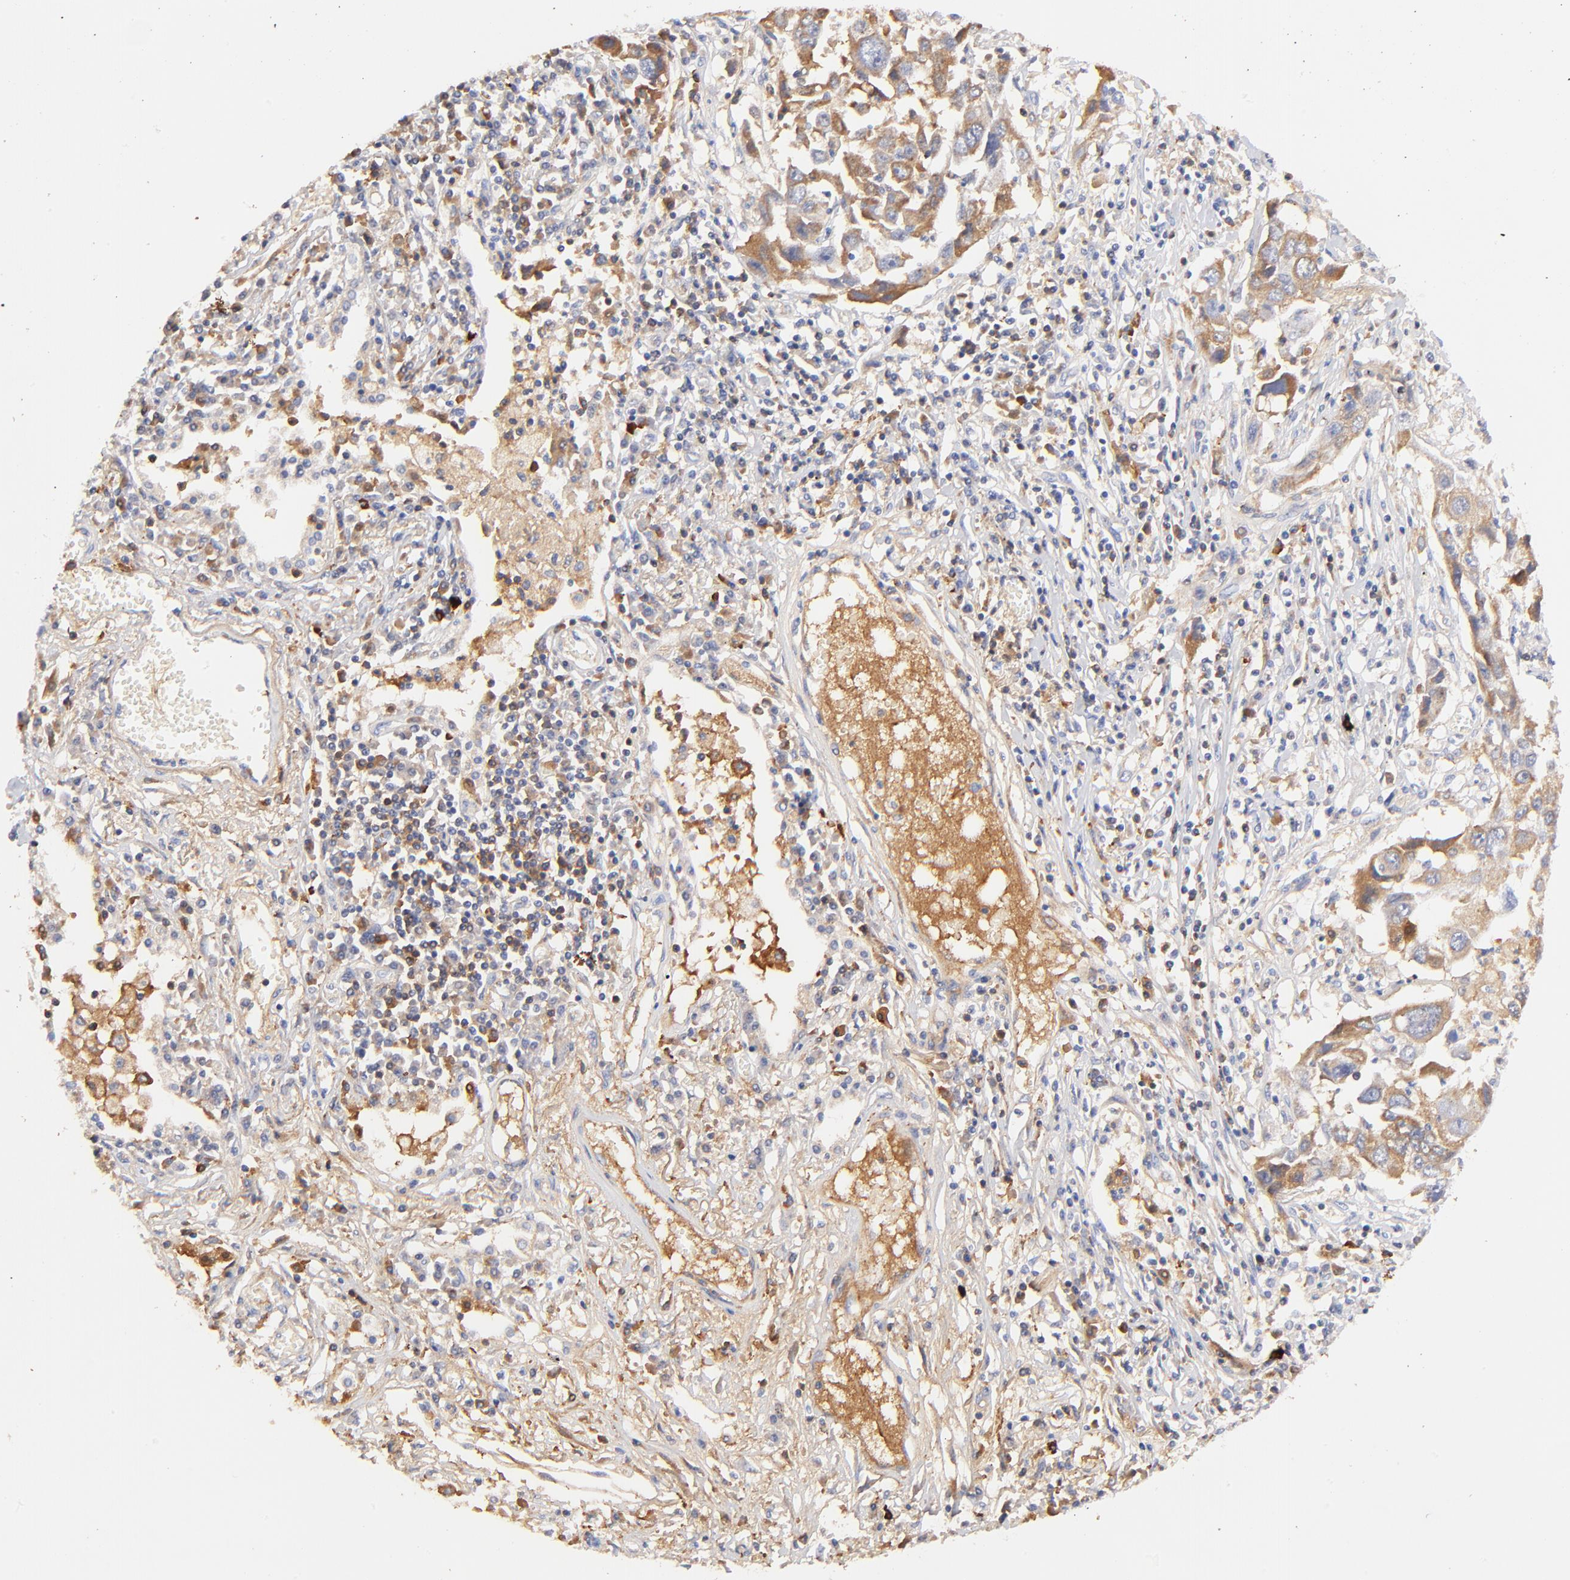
{"staining": {"intensity": "moderate", "quantity": ">75%", "location": "cytoplasmic/membranous"}, "tissue": "lung cancer", "cell_type": "Tumor cells", "image_type": "cancer", "snomed": [{"axis": "morphology", "description": "Squamous cell carcinoma, NOS"}, {"axis": "topography", "description": "Lung"}], "caption": "Immunohistochemistry micrograph of neoplastic tissue: lung squamous cell carcinoma stained using IHC displays medium levels of moderate protein expression localized specifically in the cytoplasmic/membranous of tumor cells, appearing as a cytoplasmic/membranous brown color.", "gene": "IGLV7-43", "patient": {"sex": "male", "age": 71}}